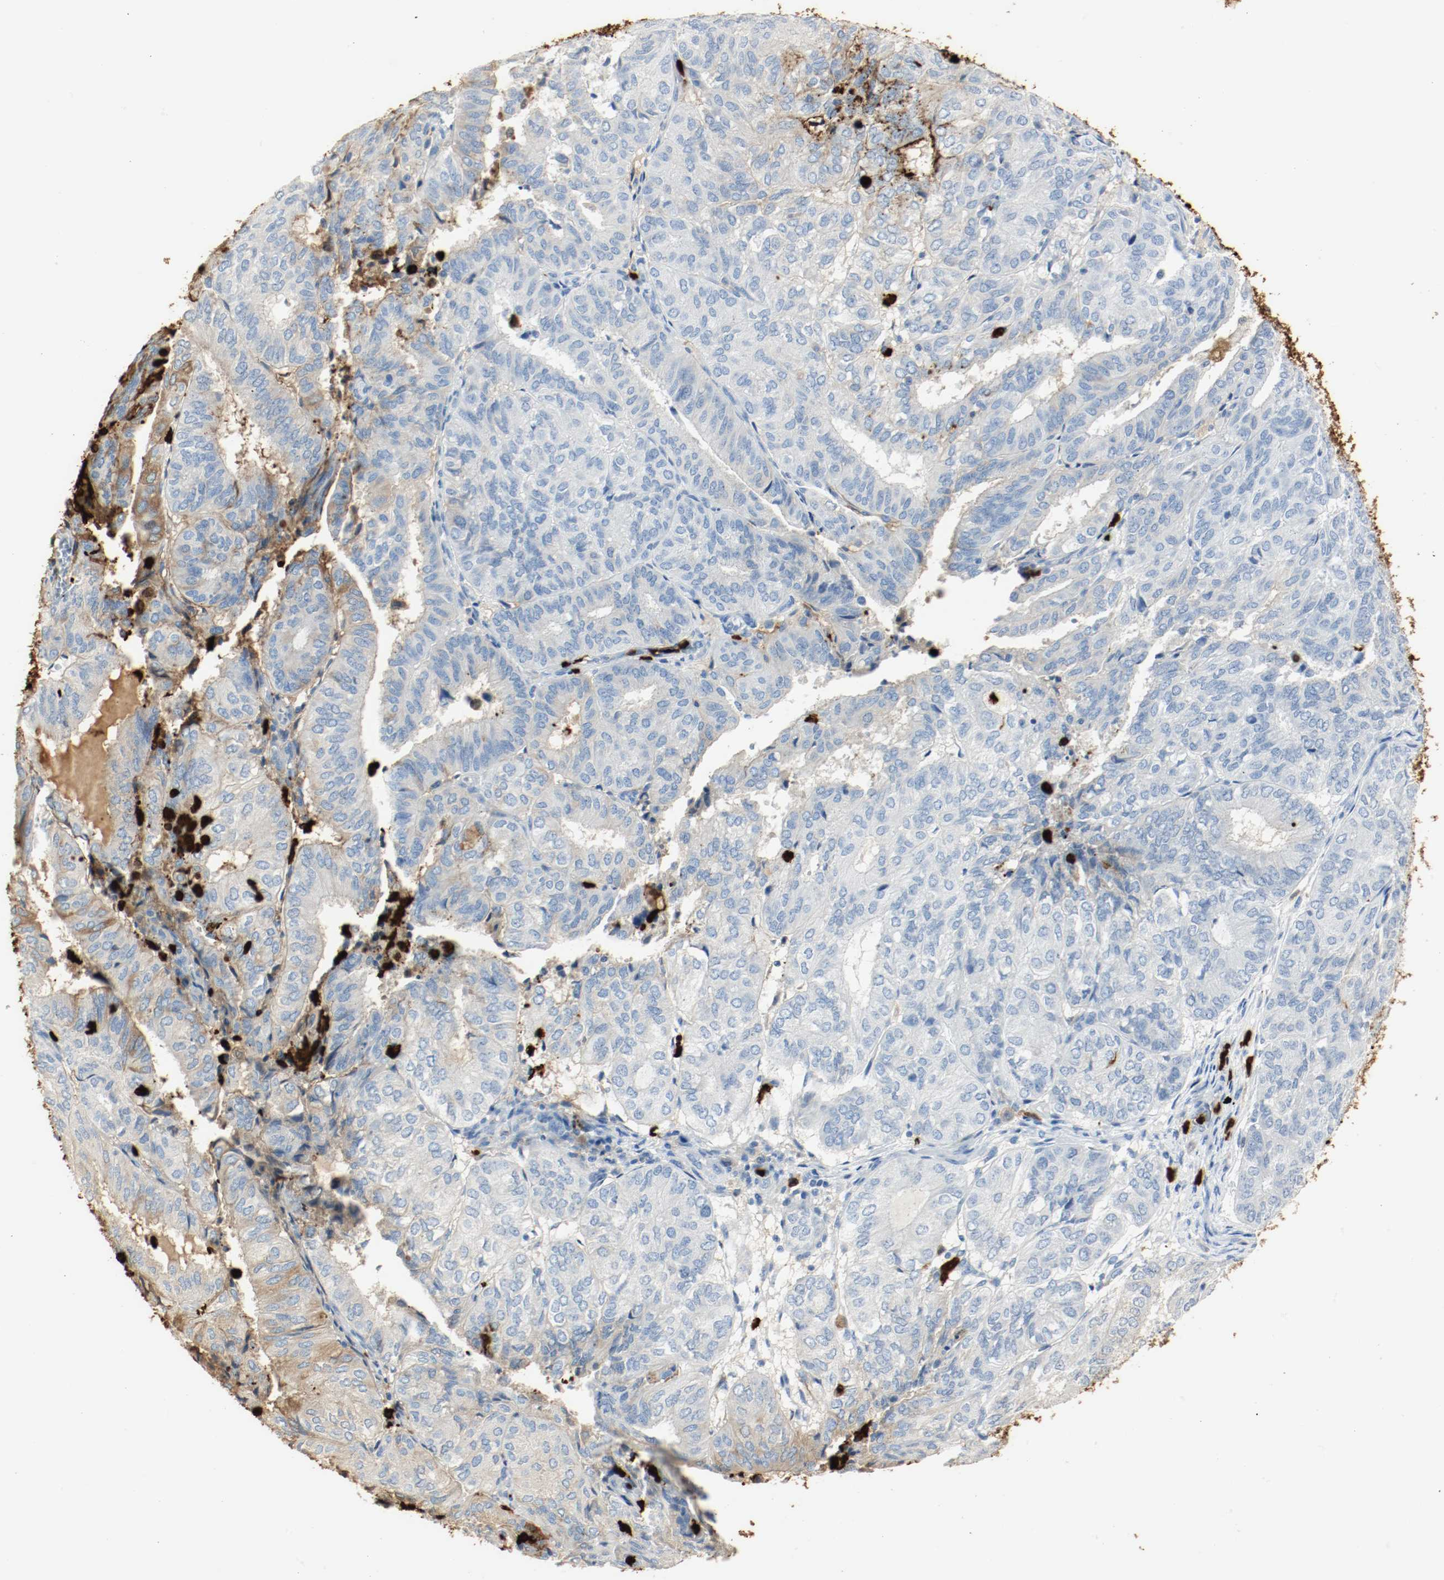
{"staining": {"intensity": "weak", "quantity": "<25%", "location": "cytoplasmic/membranous"}, "tissue": "endometrial cancer", "cell_type": "Tumor cells", "image_type": "cancer", "snomed": [{"axis": "morphology", "description": "Adenocarcinoma, NOS"}, {"axis": "topography", "description": "Uterus"}], "caption": "This is a photomicrograph of immunohistochemistry staining of endometrial adenocarcinoma, which shows no staining in tumor cells.", "gene": "S100A9", "patient": {"sex": "female", "age": 60}}